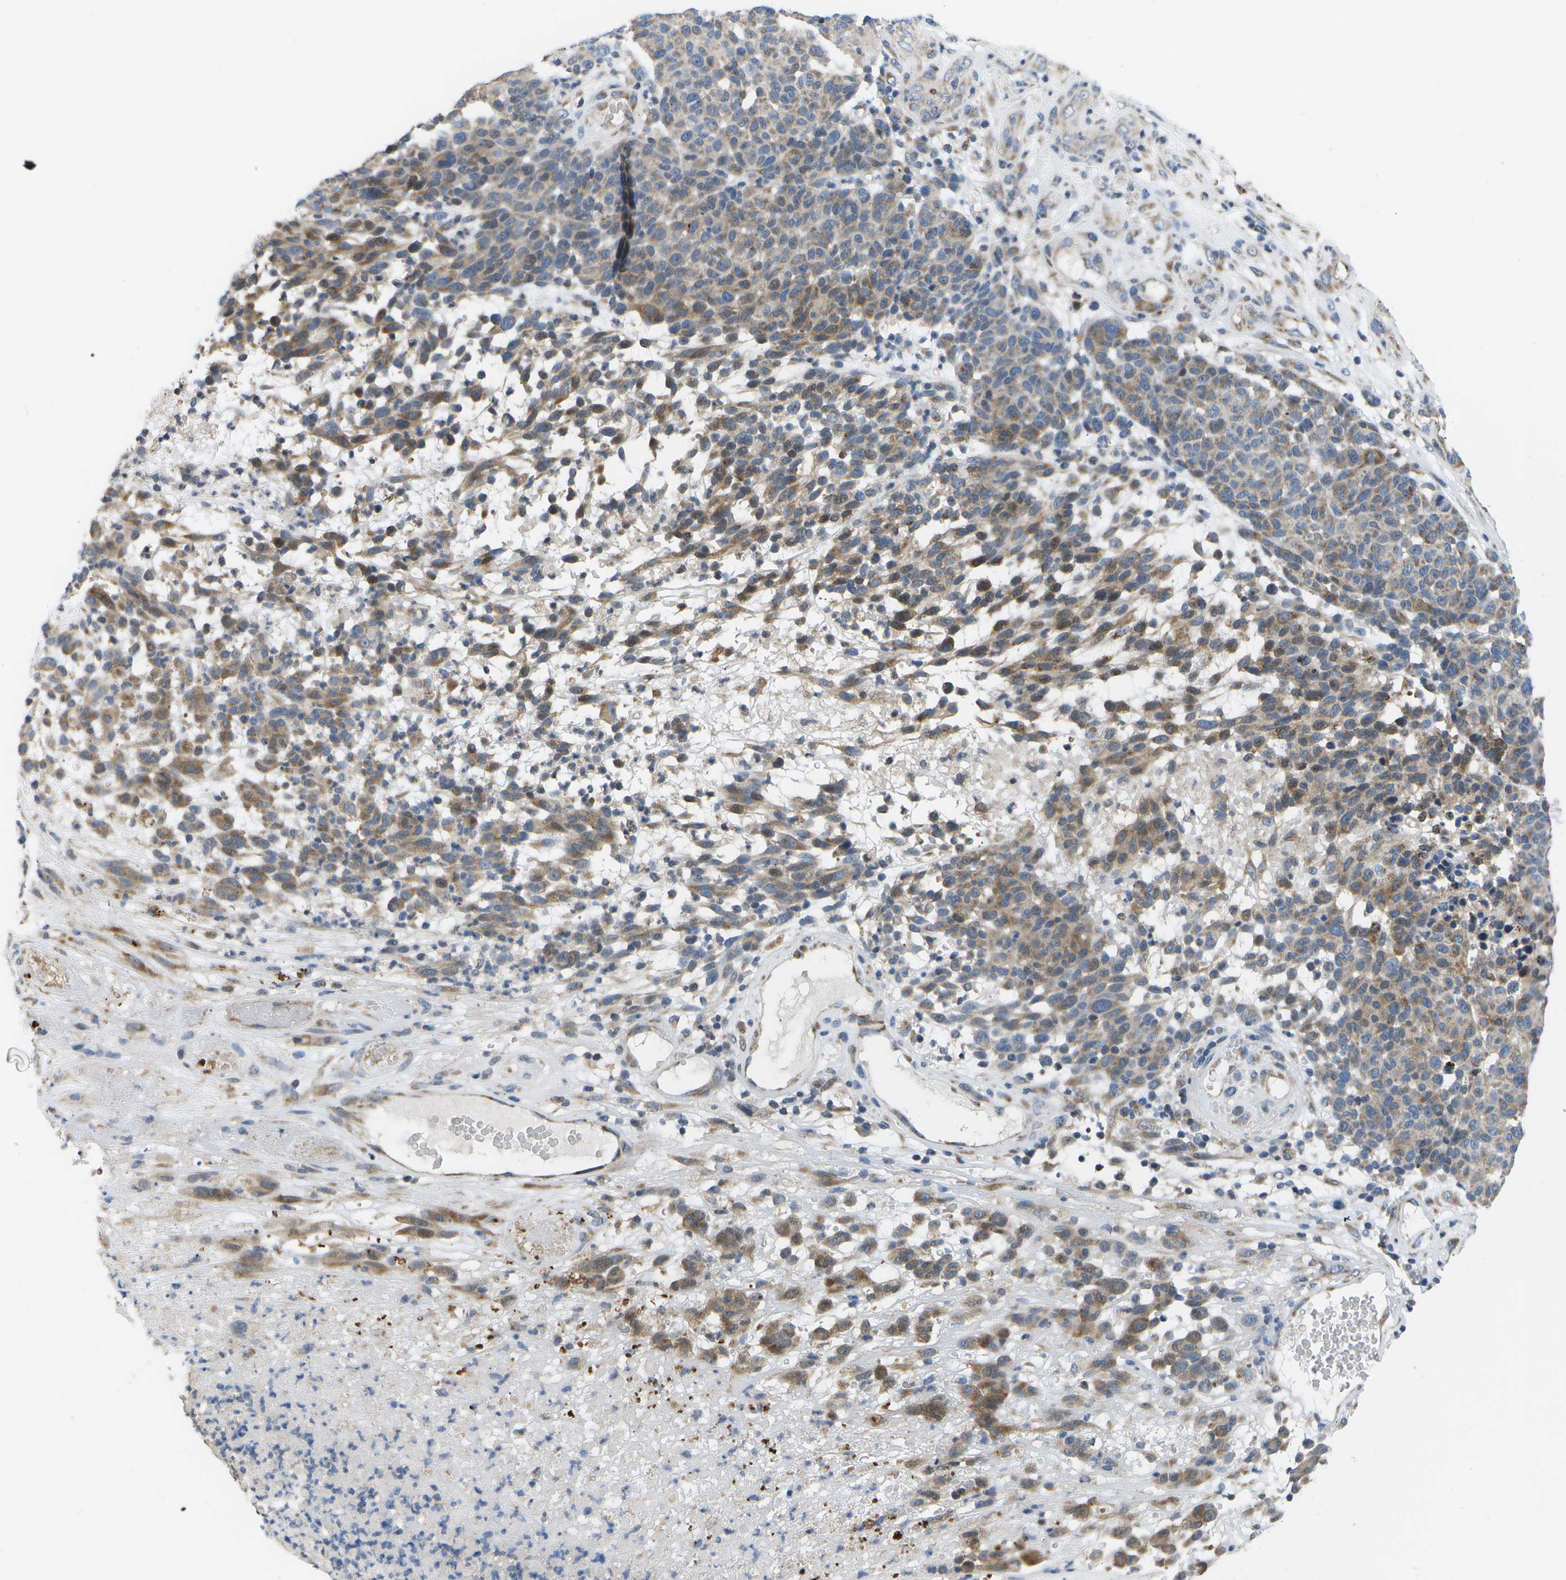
{"staining": {"intensity": "moderate", "quantity": ">75%", "location": "cytoplasmic/membranous"}, "tissue": "melanoma", "cell_type": "Tumor cells", "image_type": "cancer", "snomed": [{"axis": "morphology", "description": "Malignant melanoma, NOS"}, {"axis": "topography", "description": "Skin"}], "caption": "Malignant melanoma tissue shows moderate cytoplasmic/membranous staining in approximately >75% of tumor cells", "gene": "HADHA", "patient": {"sex": "male", "age": 59}}